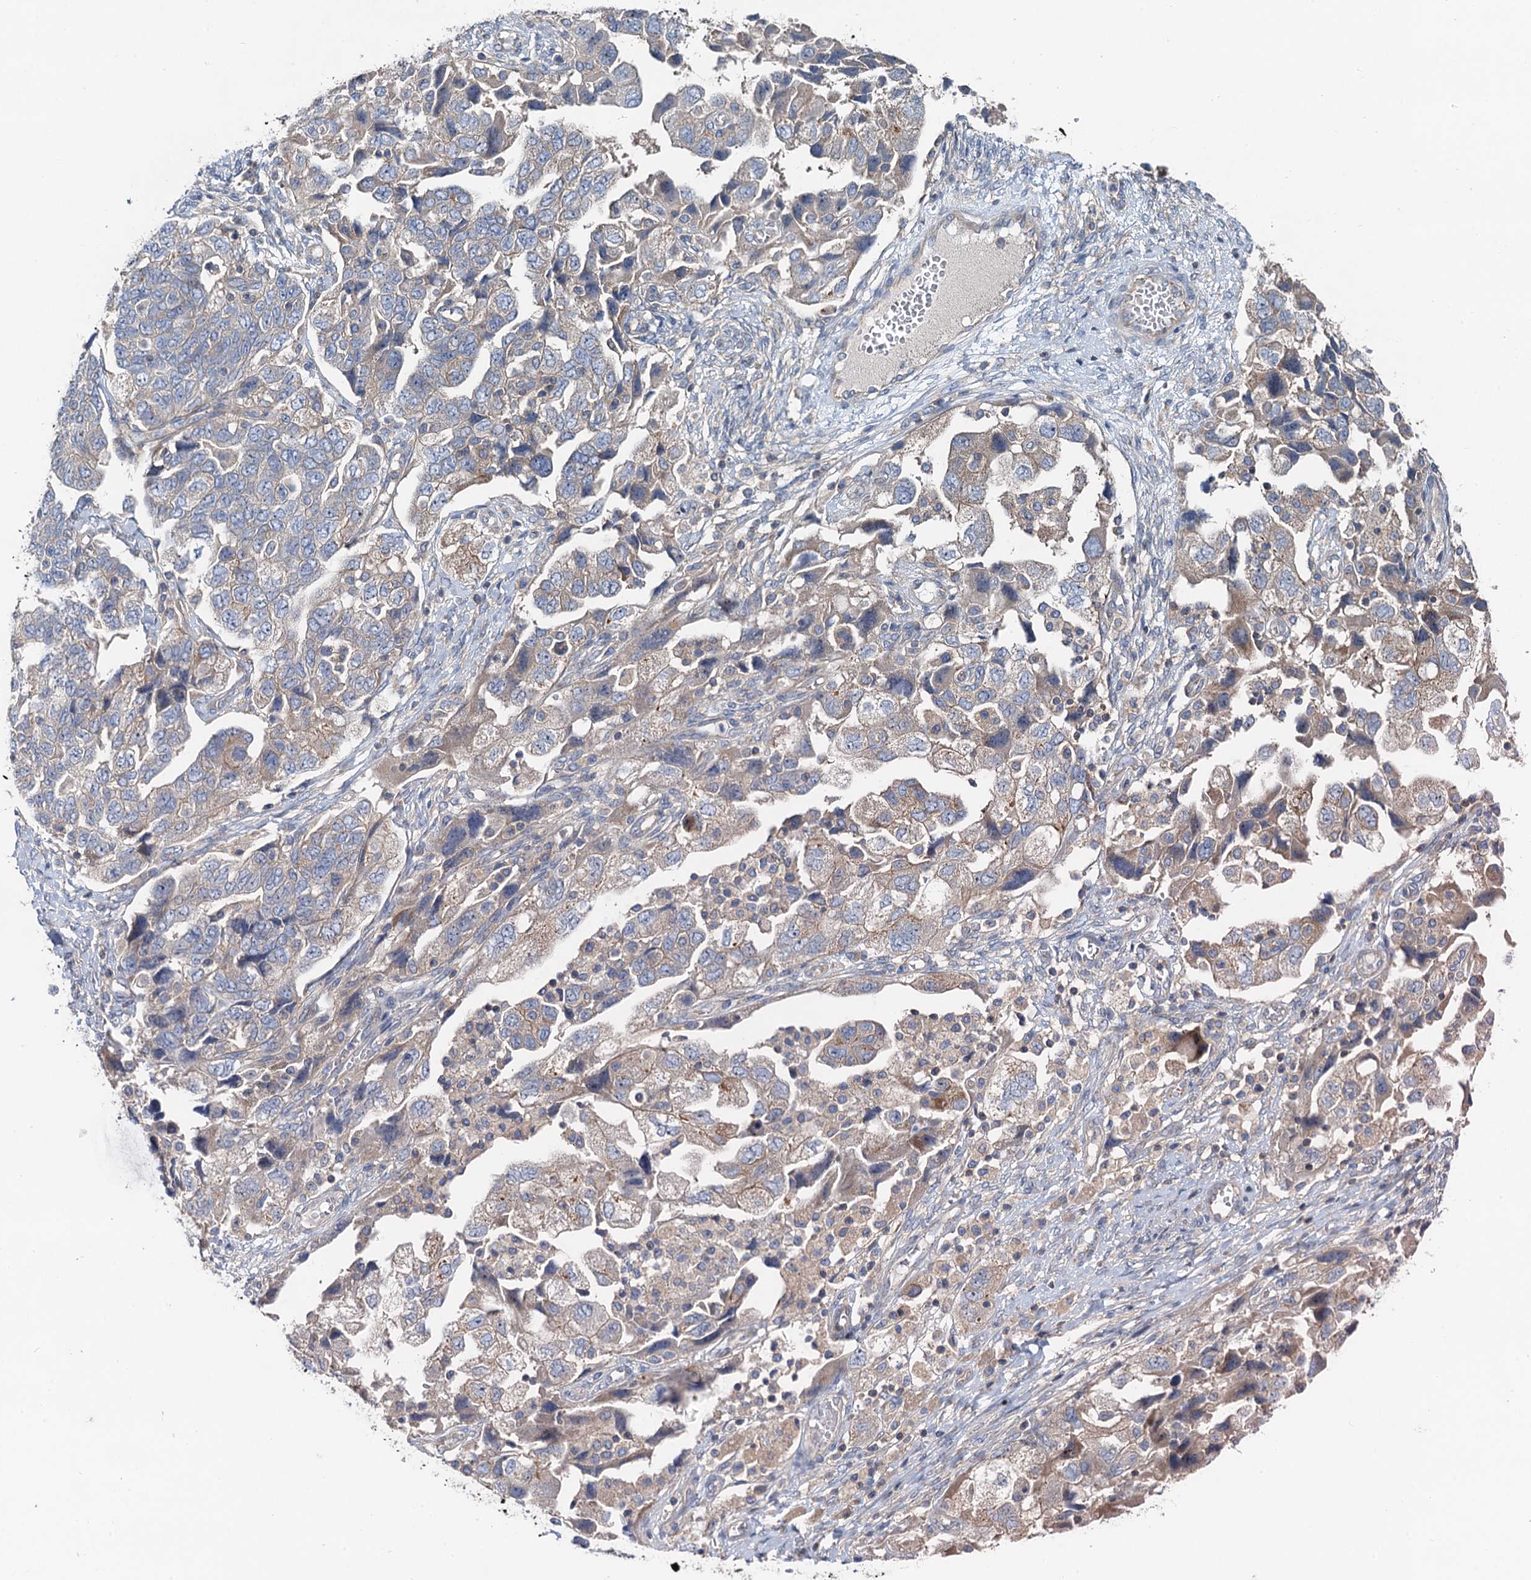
{"staining": {"intensity": "weak", "quantity": "<25%", "location": "cytoplasmic/membranous"}, "tissue": "ovarian cancer", "cell_type": "Tumor cells", "image_type": "cancer", "snomed": [{"axis": "morphology", "description": "Carcinoma, NOS"}, {"axis": "morphology", "description": "Cystadenocarcinoma, serous, NOS"}, {"axis": "topography", "description": "Ovary"}], "caption": "Immunohistochemistry of serous cystadenocarcinoma (ovarian) demonstrates no expression in tumor cells. Brightfield microscopy of immunohistochemistry stained with DAB (3,3'-diaminobenzidine) (brown) and hematoxylin (blue), captured at high magnification.", "gene": "ANKRD26", "patient": {"sex": "female", "age": 69}}